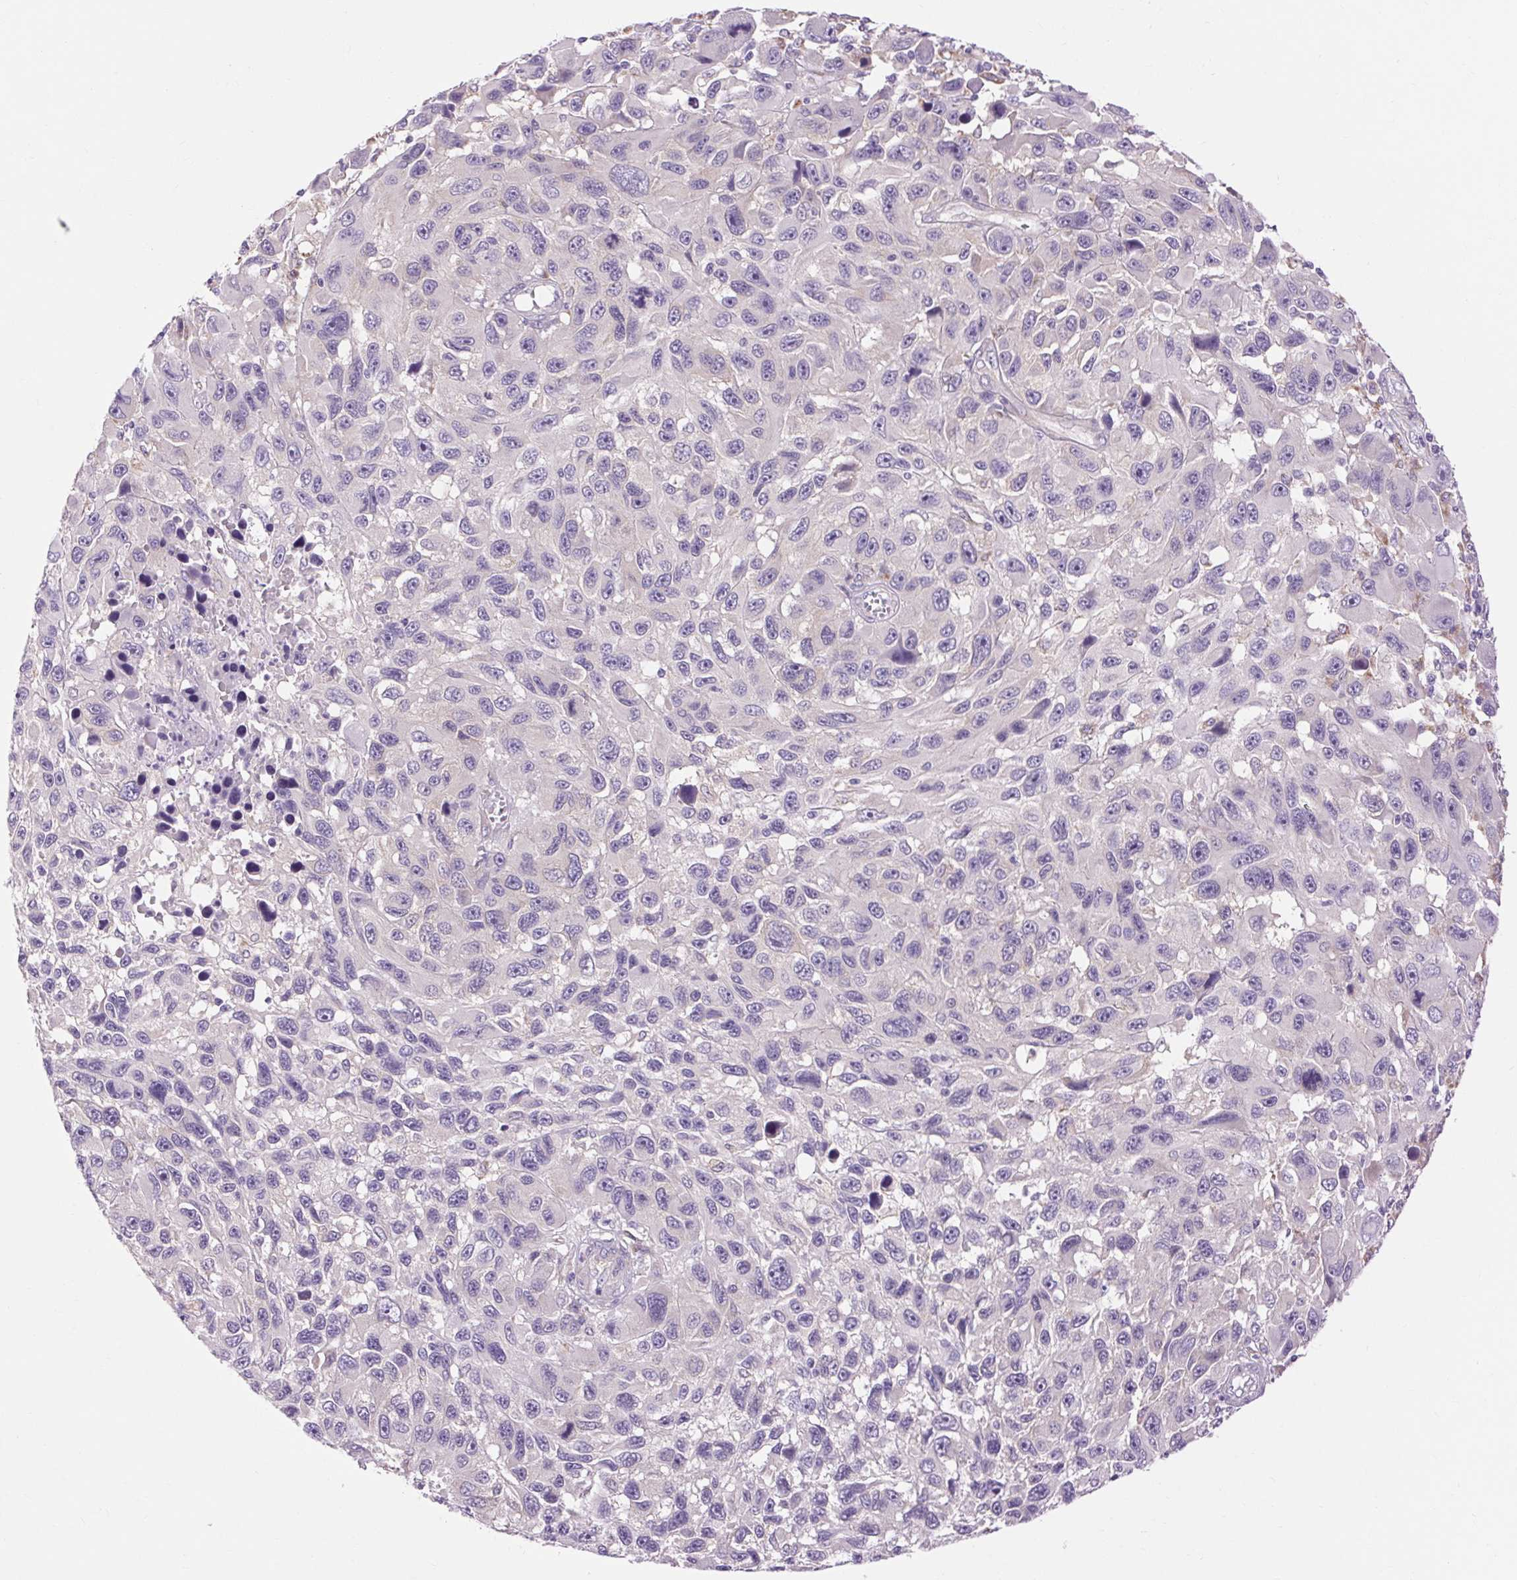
{"staining": {"intensity": "negative", "quantity": "none", "location": "none"}, "tissue": "melanoma", "cell_type": "Tumor cells", "image_type": "cancer", "snomed": [{"axis": "morphology", "description": "Malignant melanoma, NOS"}, {"axis": "topography", "description": "Skin"}], "caption": "There is no significant positivity in tumor cells of melanoma.", "gene": "SOWAHC", "patient": {"sex": "male", "age": 53}}